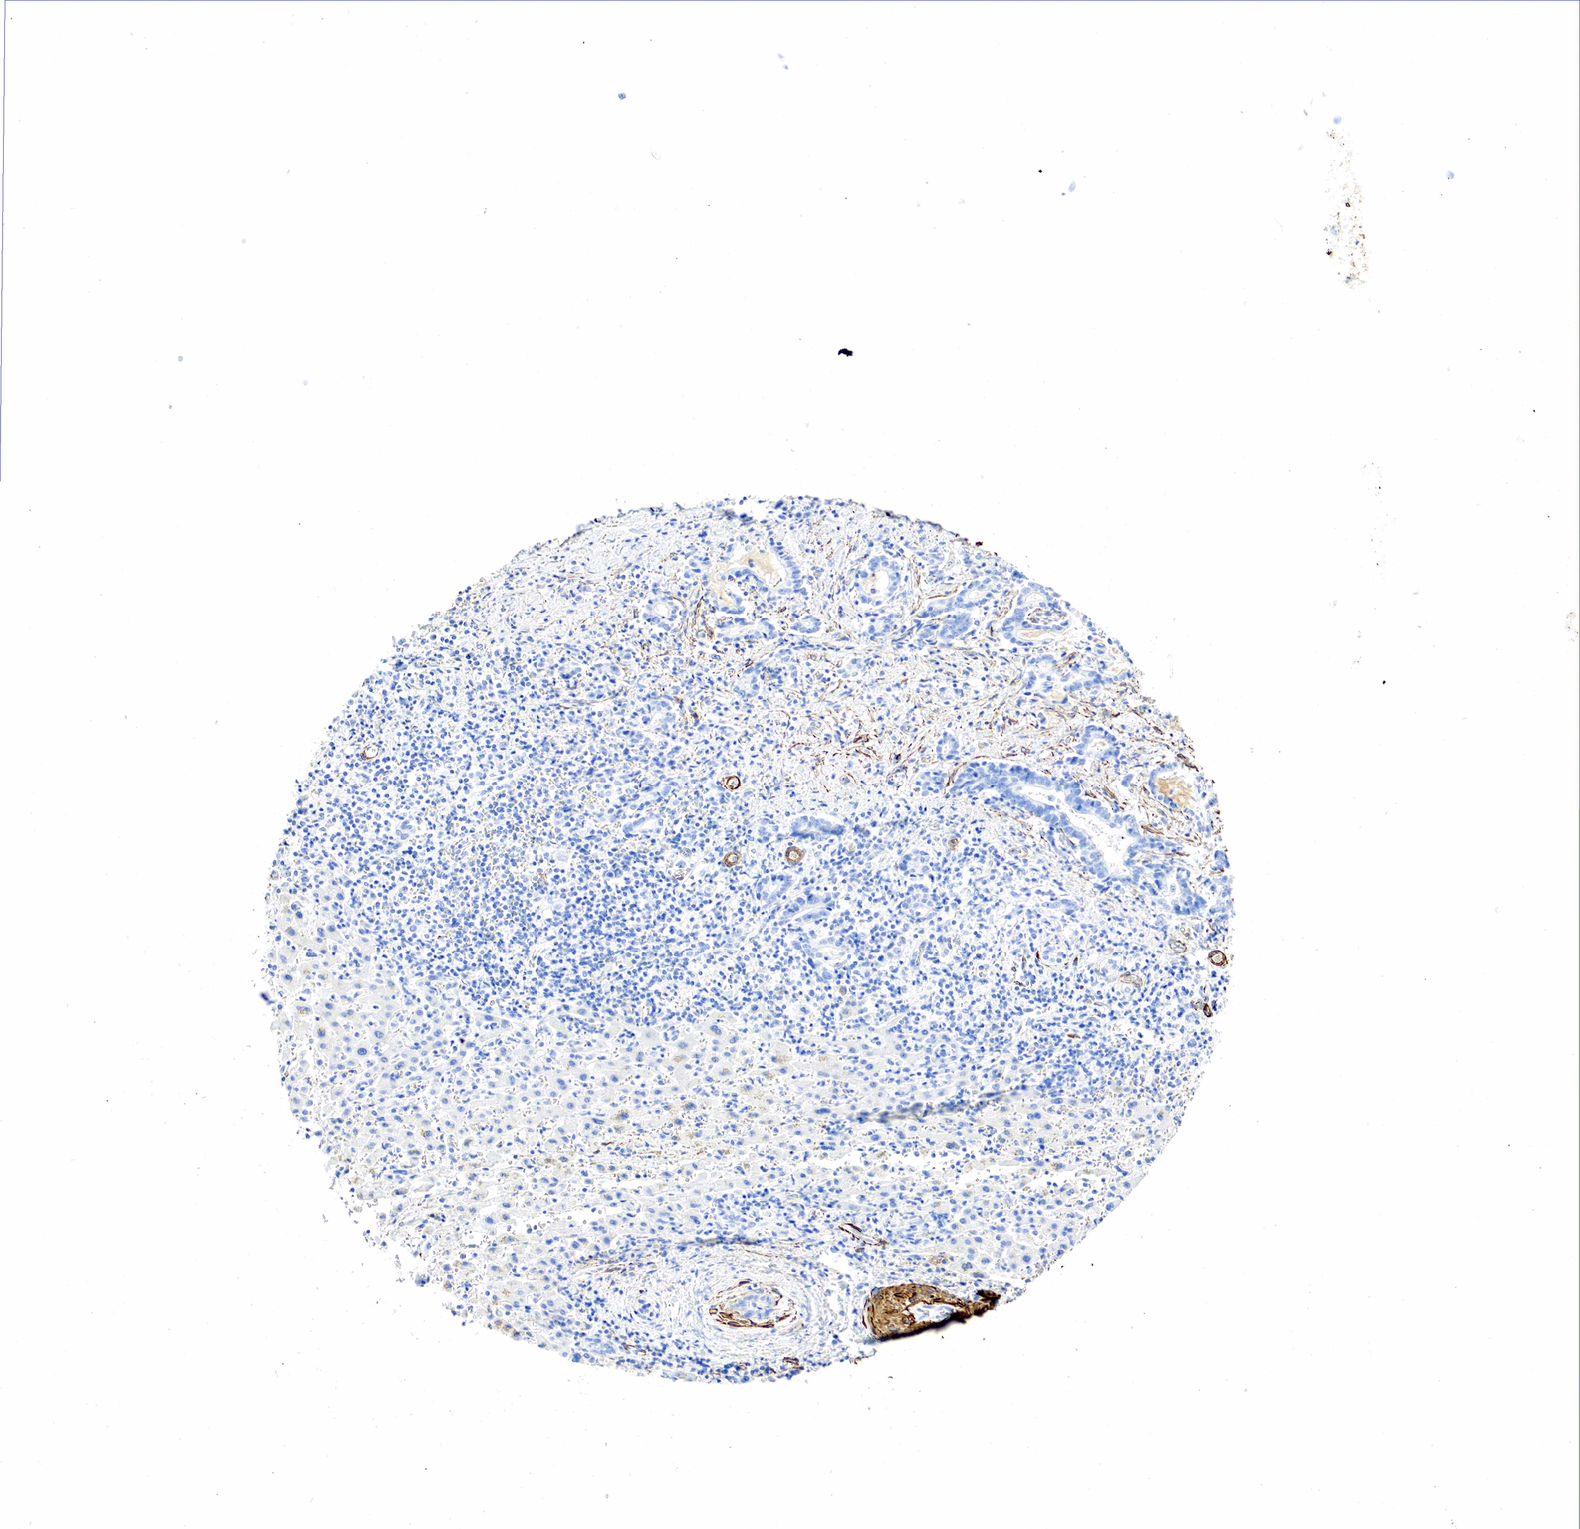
{"staining": {"intensity": "negative", "quantity": "none", "location": "none"}, "tissue": "stomach cancer", "cell_type": "Tumor cells", "image_type": "cancer", "snomed": [{"axis": "morphology", "description": "Adenocarcinoma, NOS"}, {"axis": "topography", "description": "Stomach"}], "caption": "Tumor cells are negative for protein expression in human stomach cancer. (DAB (3,3'-diaminobenzidine) IHC with hematoxylin counter stain).", "gene": "ACTA1", "patient": {"sex": "male", "age": 78}}